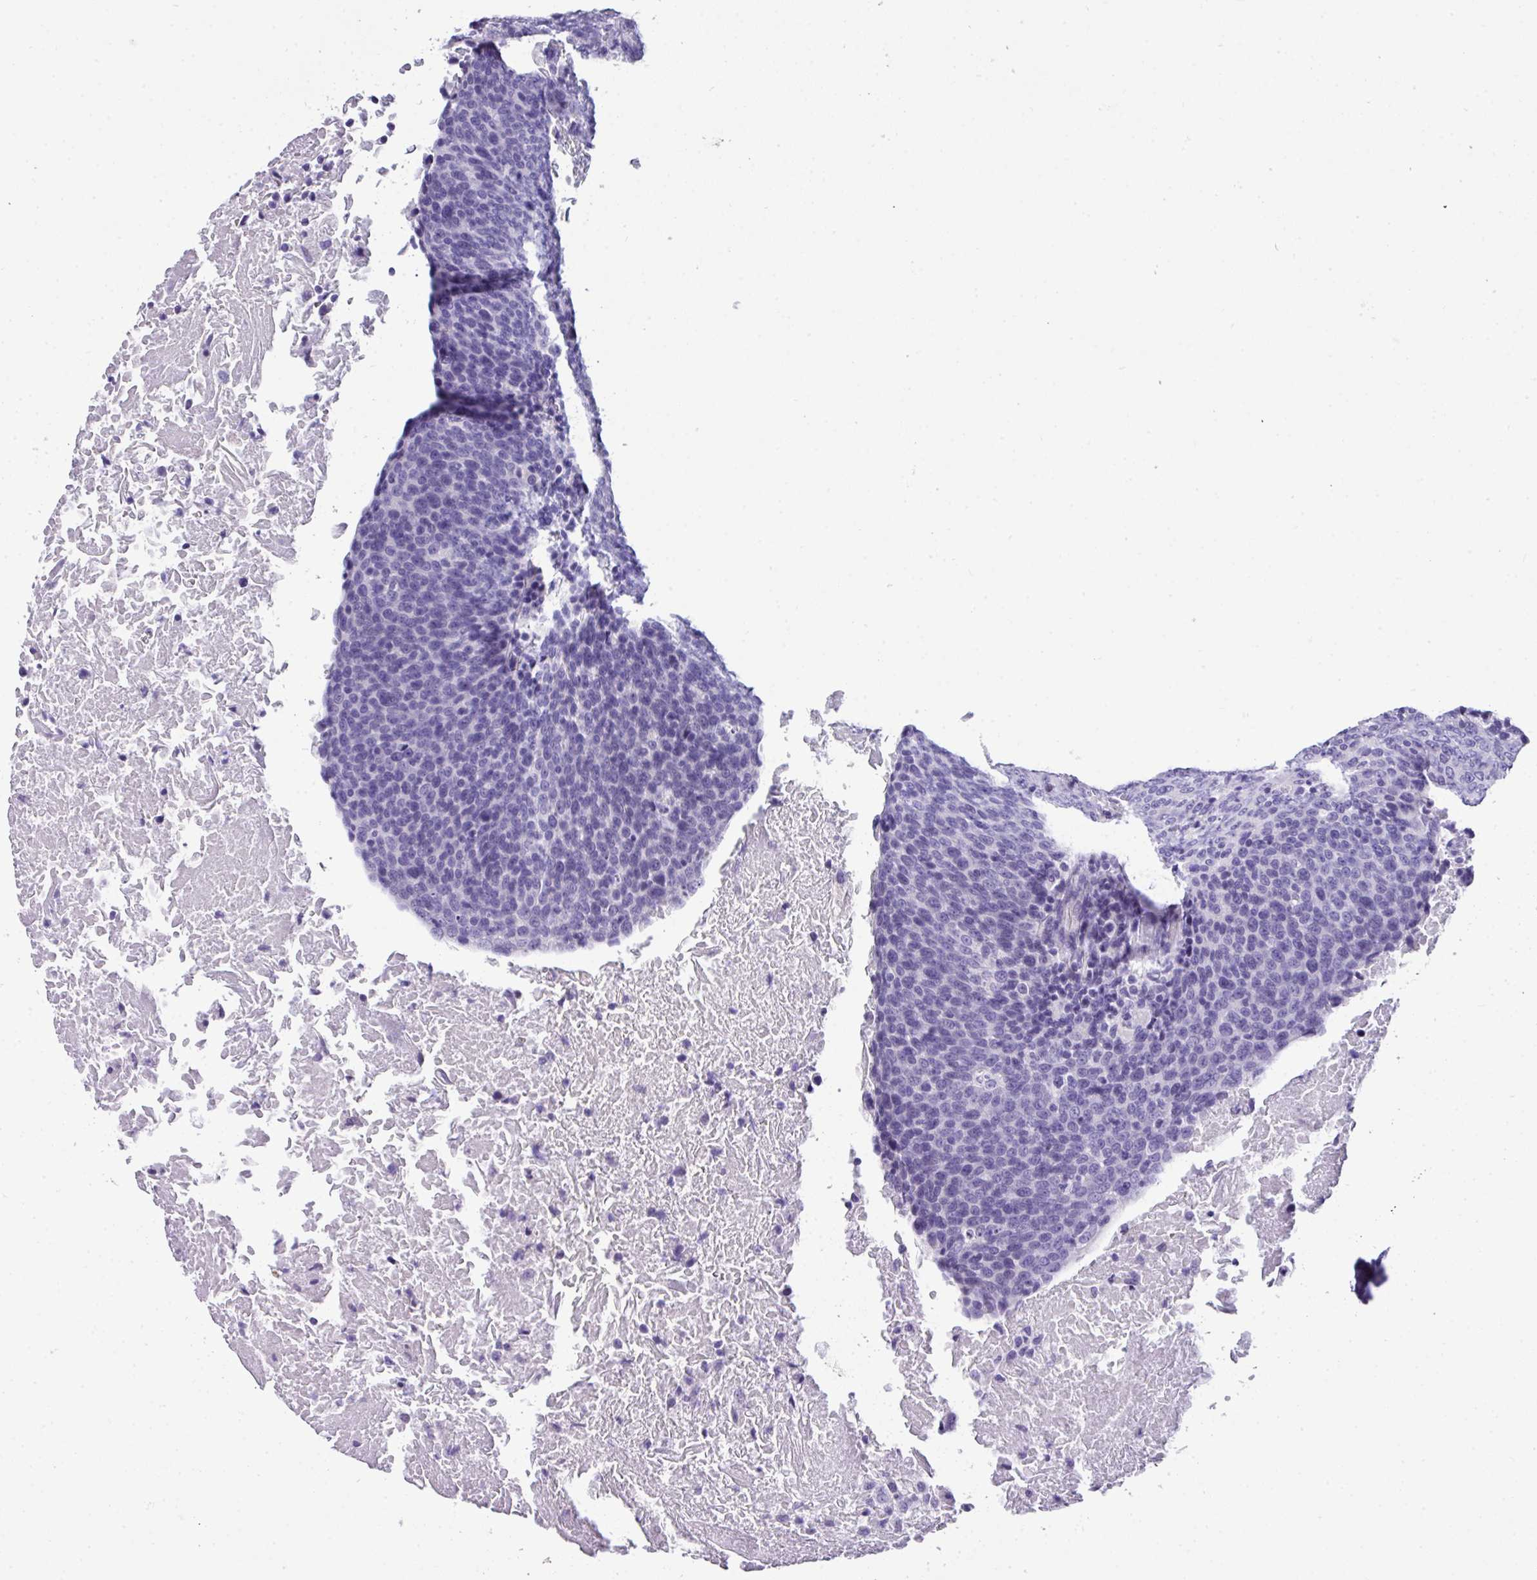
{"staining": {"intensity": "negative", "quantity": "none", "location": "none"}, "tissue": "head and neck cancer", "cell_type": "Tumor cells", "image_type": "cancer", "snomed": [{"axis": "morphology", "description": "Squamous cell carcinoma, NOS"}, {"axis": "morphology", "description": "Squamous cell carcinoma, metastatic, NOS"}, {"axis": "topography", "description": "Lymph node"}, {"axis": "topography", "description": "Head-Neck"}], "caption": "This is an immunohistochemistry micrograph of human head and neck cancer. There is no staining in tumor cells.", "gene": "MUC21", "patient": {"sex": "male", "age": 62}}